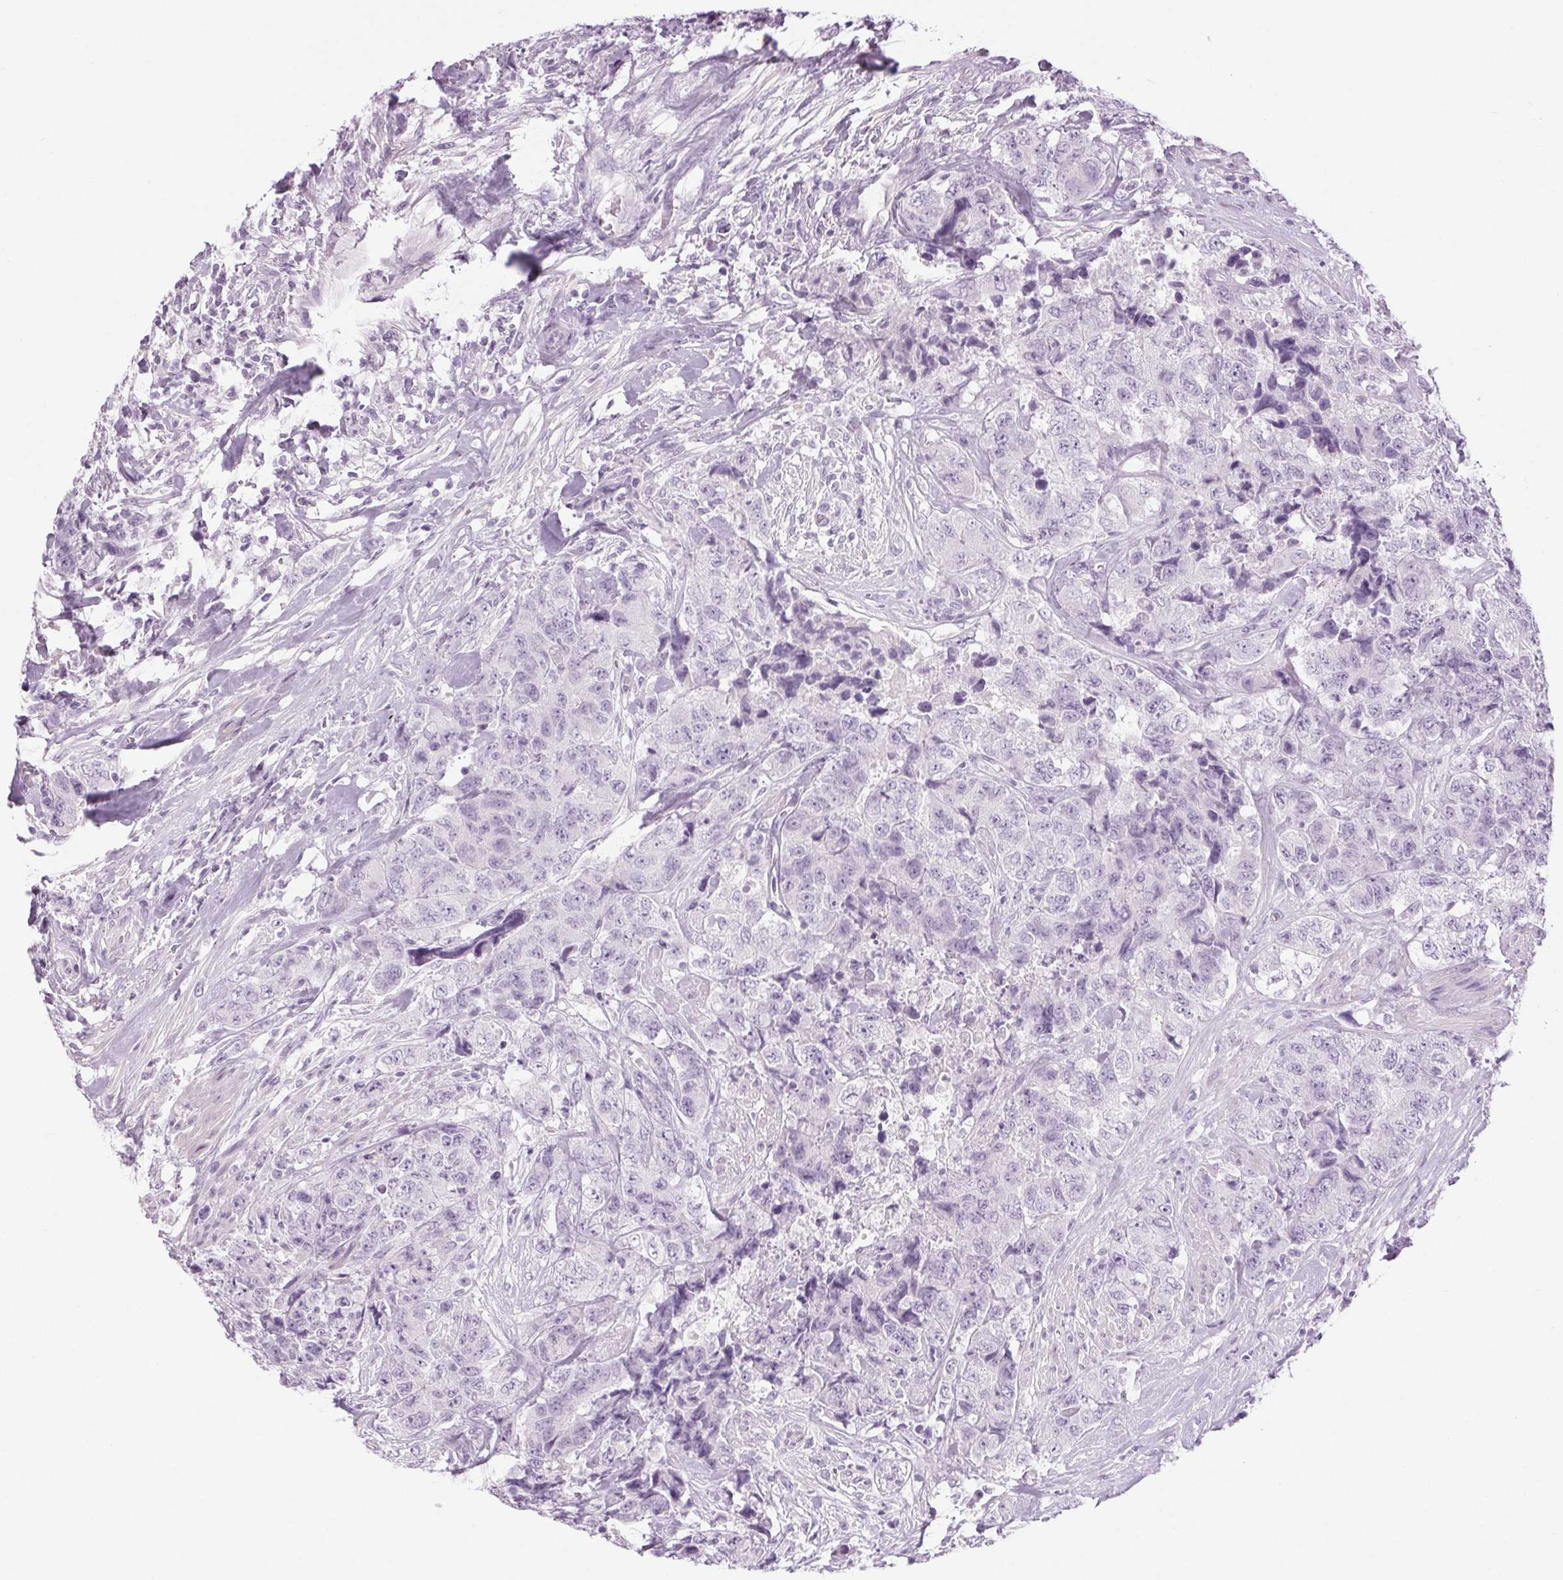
{"staining": {"intensity": "negative", "quantity": "none", "location": "none"}, "tissue": "urothelial cancer", "cell_type": "Tumor cells", "image_type": "cancer", "snomed": [{"axis": "morphology", "description": "Urothelial carcinoma, High grade"}, {"axis": "topography", "description": "Urinary bladder"}], "caption": "Immunohistochemistry of high-grade urothelial carcinoma reveals no positivity in tumor cells.", "gene": "LRP2", "patient": {"sex": "female", "age": 78}}